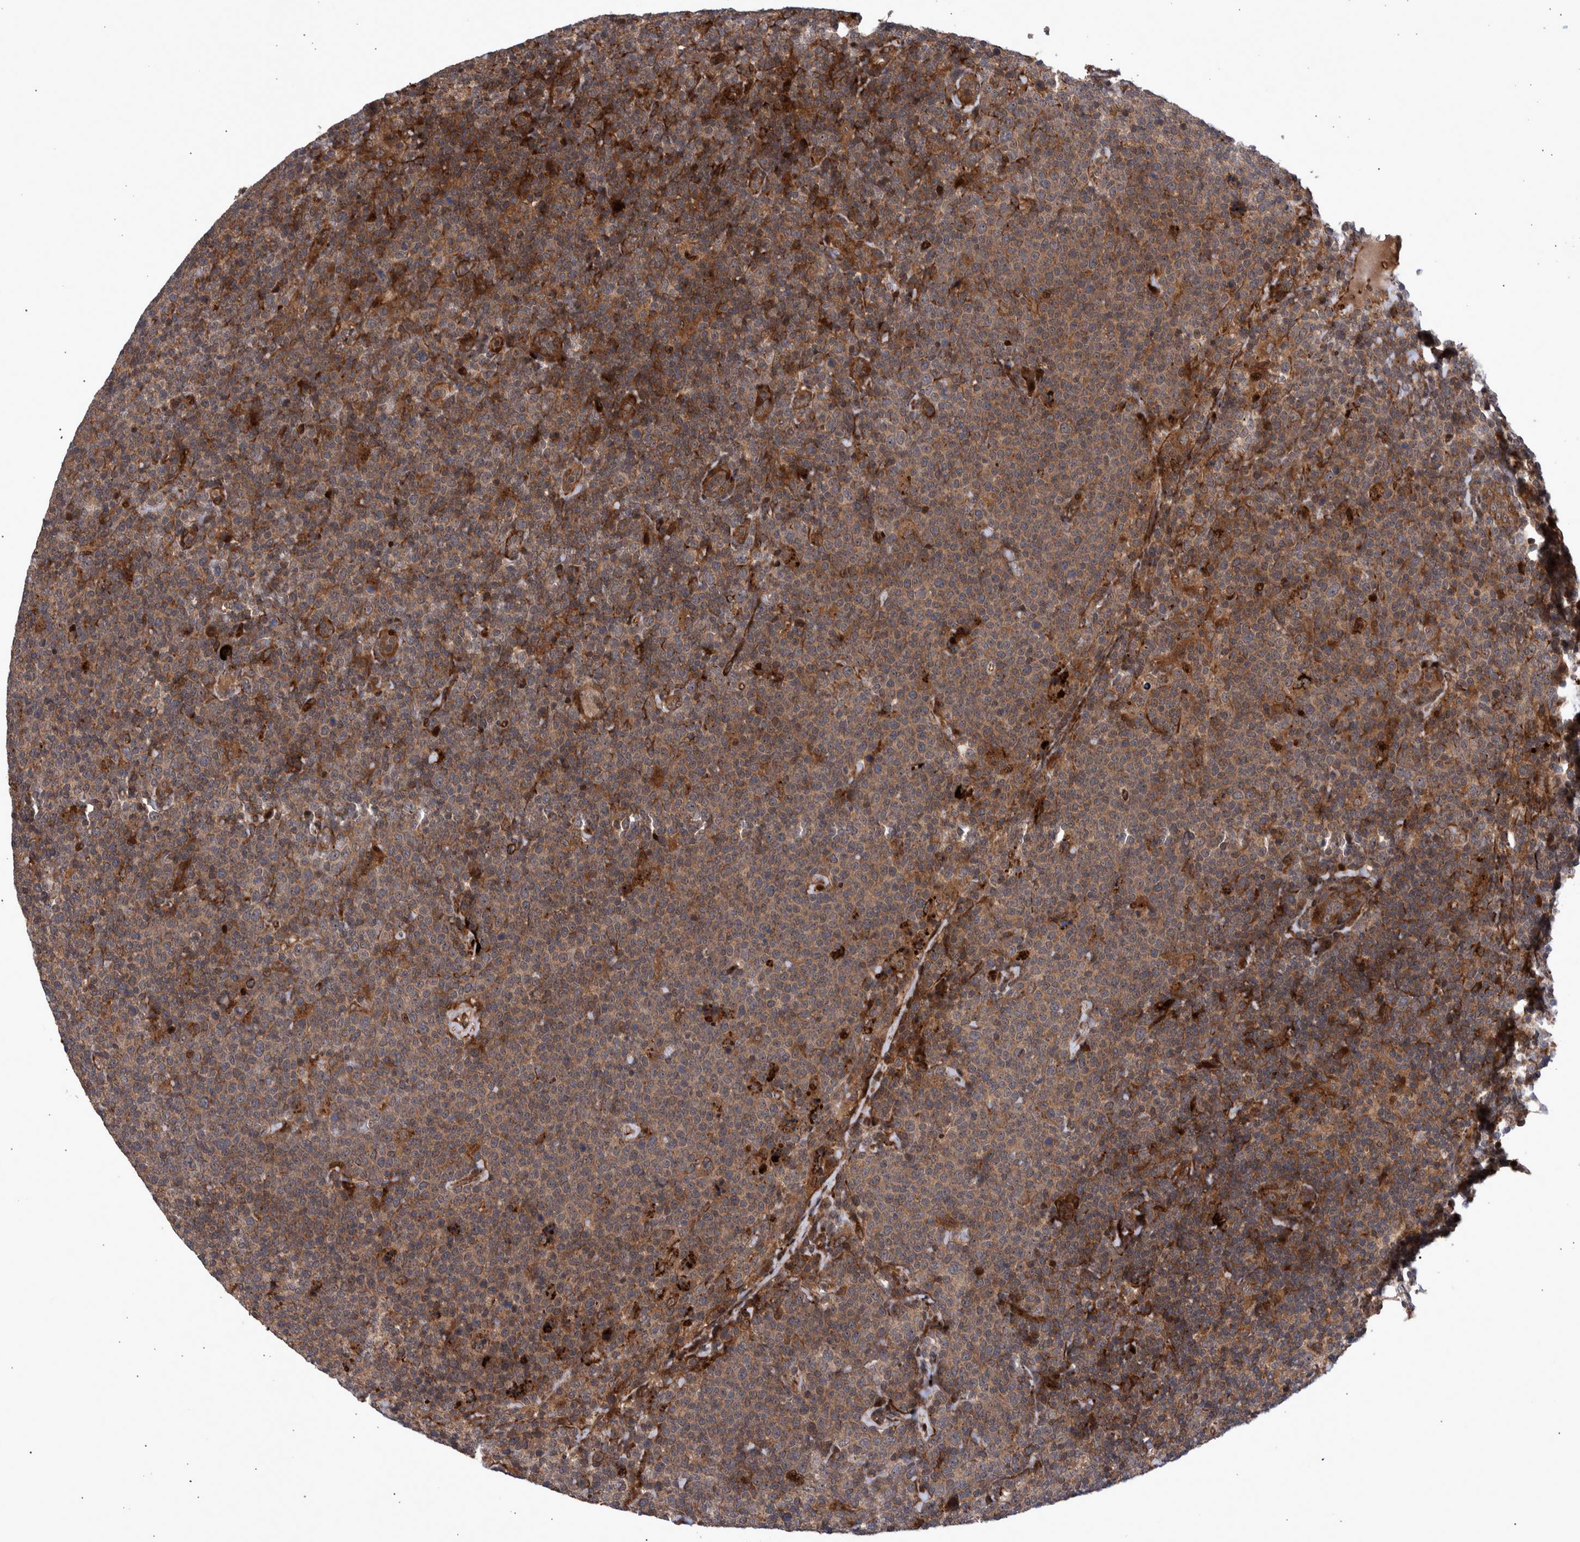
{"staining": {"intensity": "weak", "quantity": ">75%", "location": "cytoplasmic/membranous"}, "tissue": "lymphoma", "cell_type": "Tumor cells", "image_type": "cancer", "snomed": [{"axis": "morphology", "description": "Malignant lymphoma, non-Hodgkin's type, High grade"}, {"axis": "topography", "description": "Lymph node"}], "caption": "Immunohistochemistry (IHC) image of human lymphoma stained for a protein (brown), which shows low levels of weak cytoplasmic/membranous staining in about >75% of tumor cells.", "gene": "SHISA6", "patient": {"sex": "male", "age": 61}}